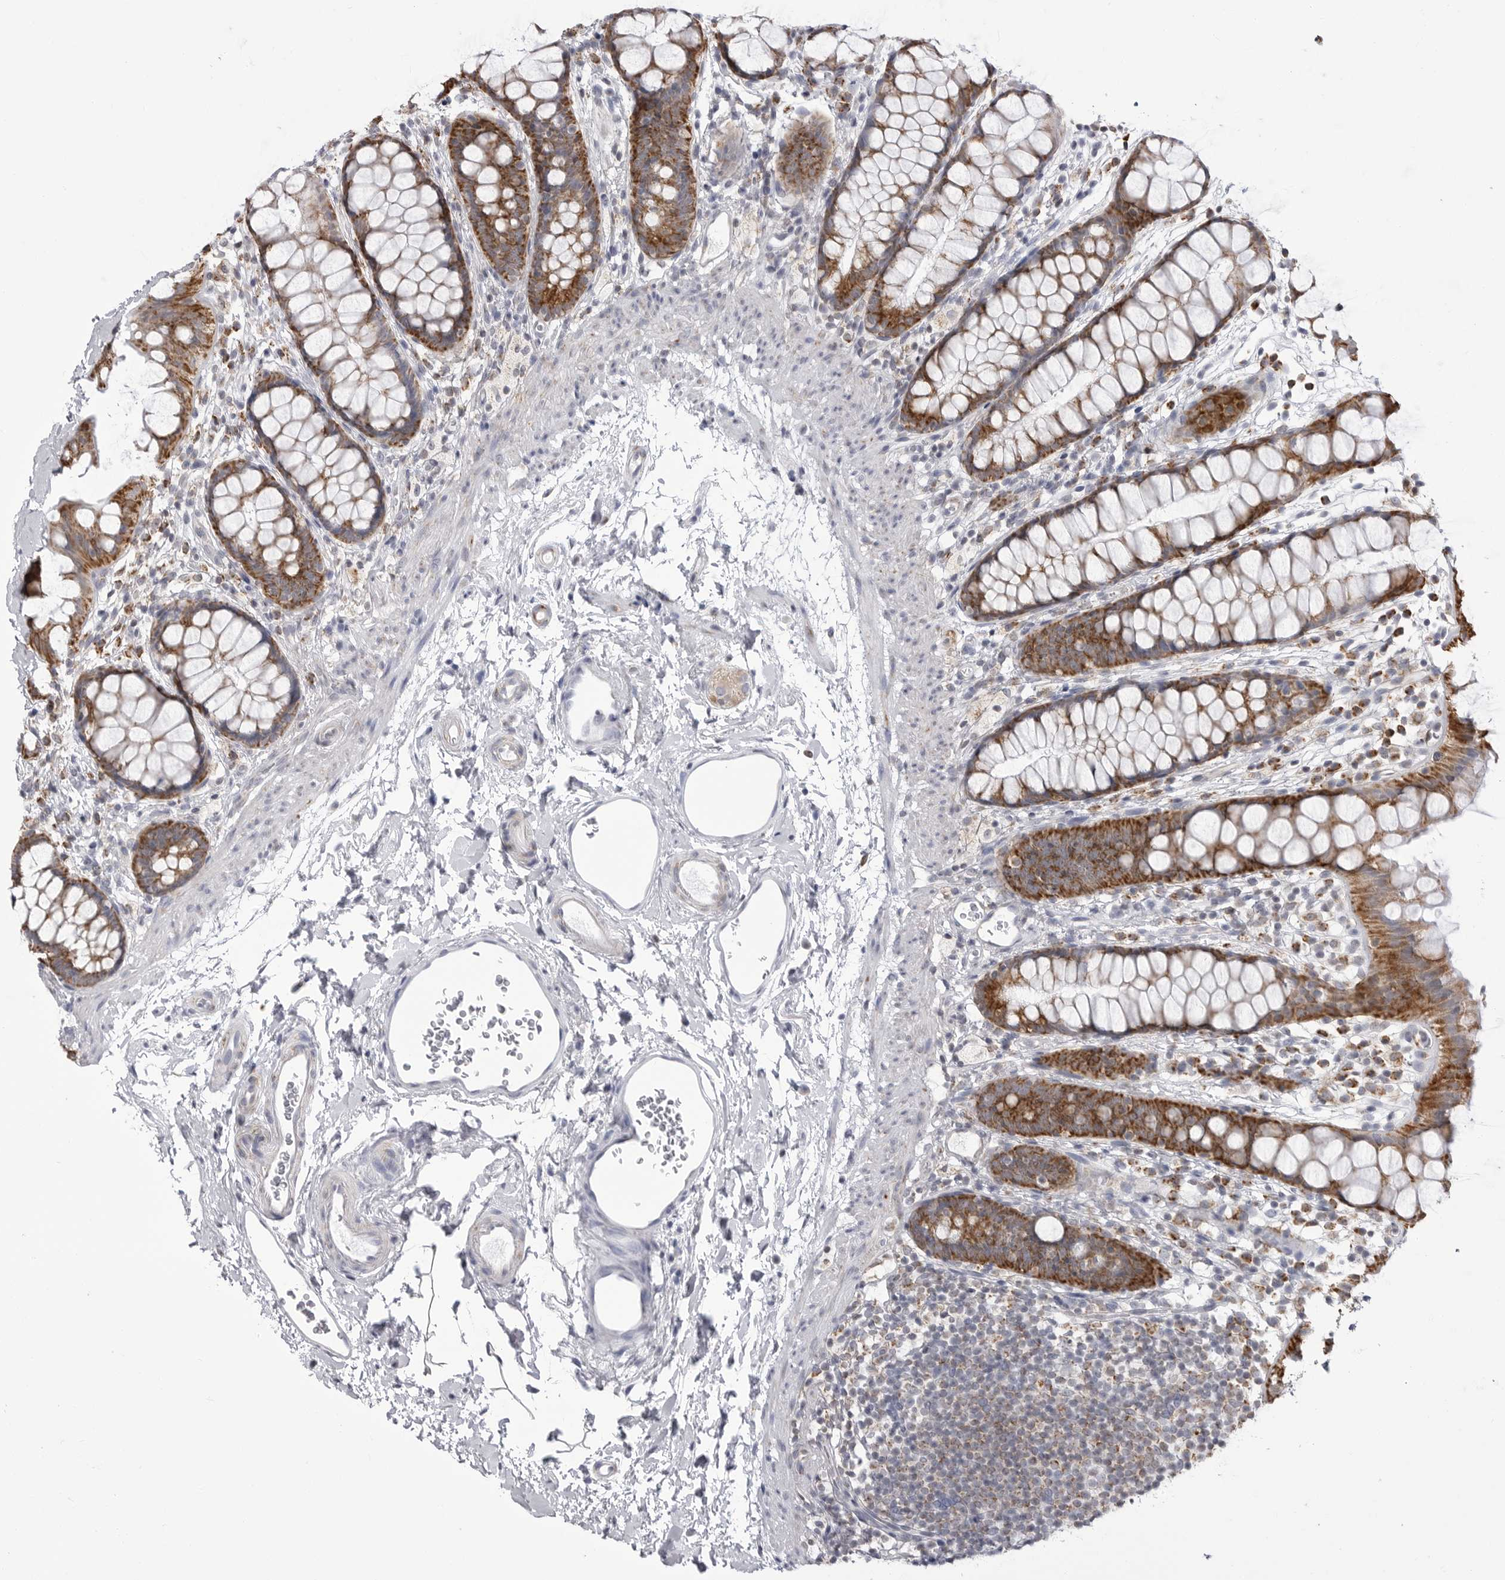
{"staining": {"intensity": "moderate", "quantity": ">75%", "location": "cytoplasmic/membranous"}, "tissue": "rectum", "cell_type": "Glandular cells", "image_type": "normal", "snomed": [{"axis": "morphology", "description": "Normal tissue, NOS"}, {"axis": "topography", "description": "Rectum"}], "caption": "Benign rectum demonstrates moderate cytoplasmic/membranous staining in about >75% of glandular cells, visualized by immunohistochemistry.", "gene": "FH", "patient": {"sex": "female", "age": 65}}